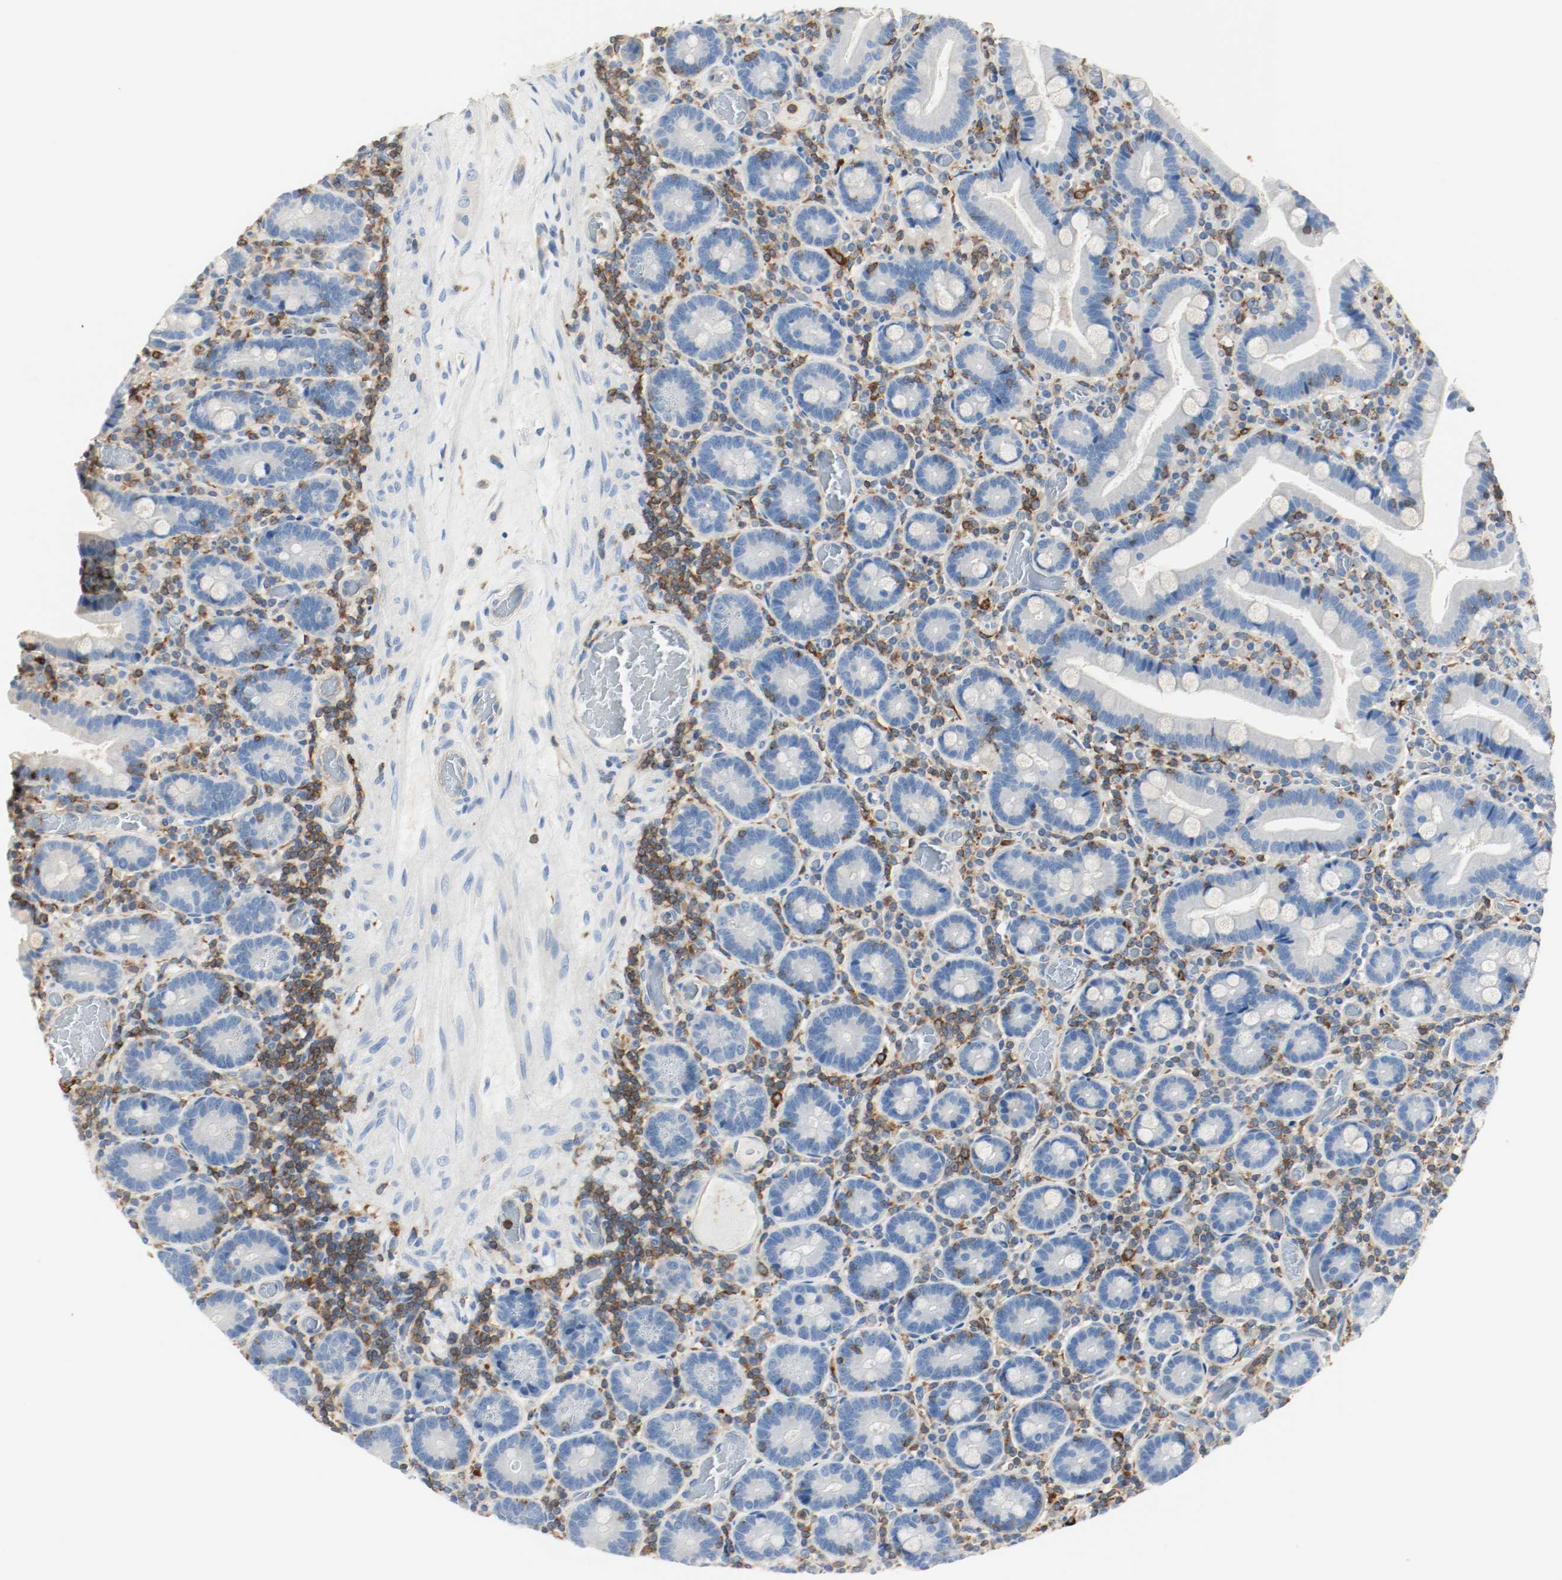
{"staining": {"intensity": "negative", "quantity": "none", "location": "none"}, "tissue": "duodenum", "cell_type": "Glandular cells", "image_type": "normal", "snomed": [{"axis": "morphology", "description": "Normal tissue, NOS"}, {"axis": "topography", "description": "Duodenum"}], "caption": "The photomicrograph demonstrates no staining of glandular cells in benign duodenum.", "gene": "ARPC1B", "patient": {"sex": "female", "age": 53}}